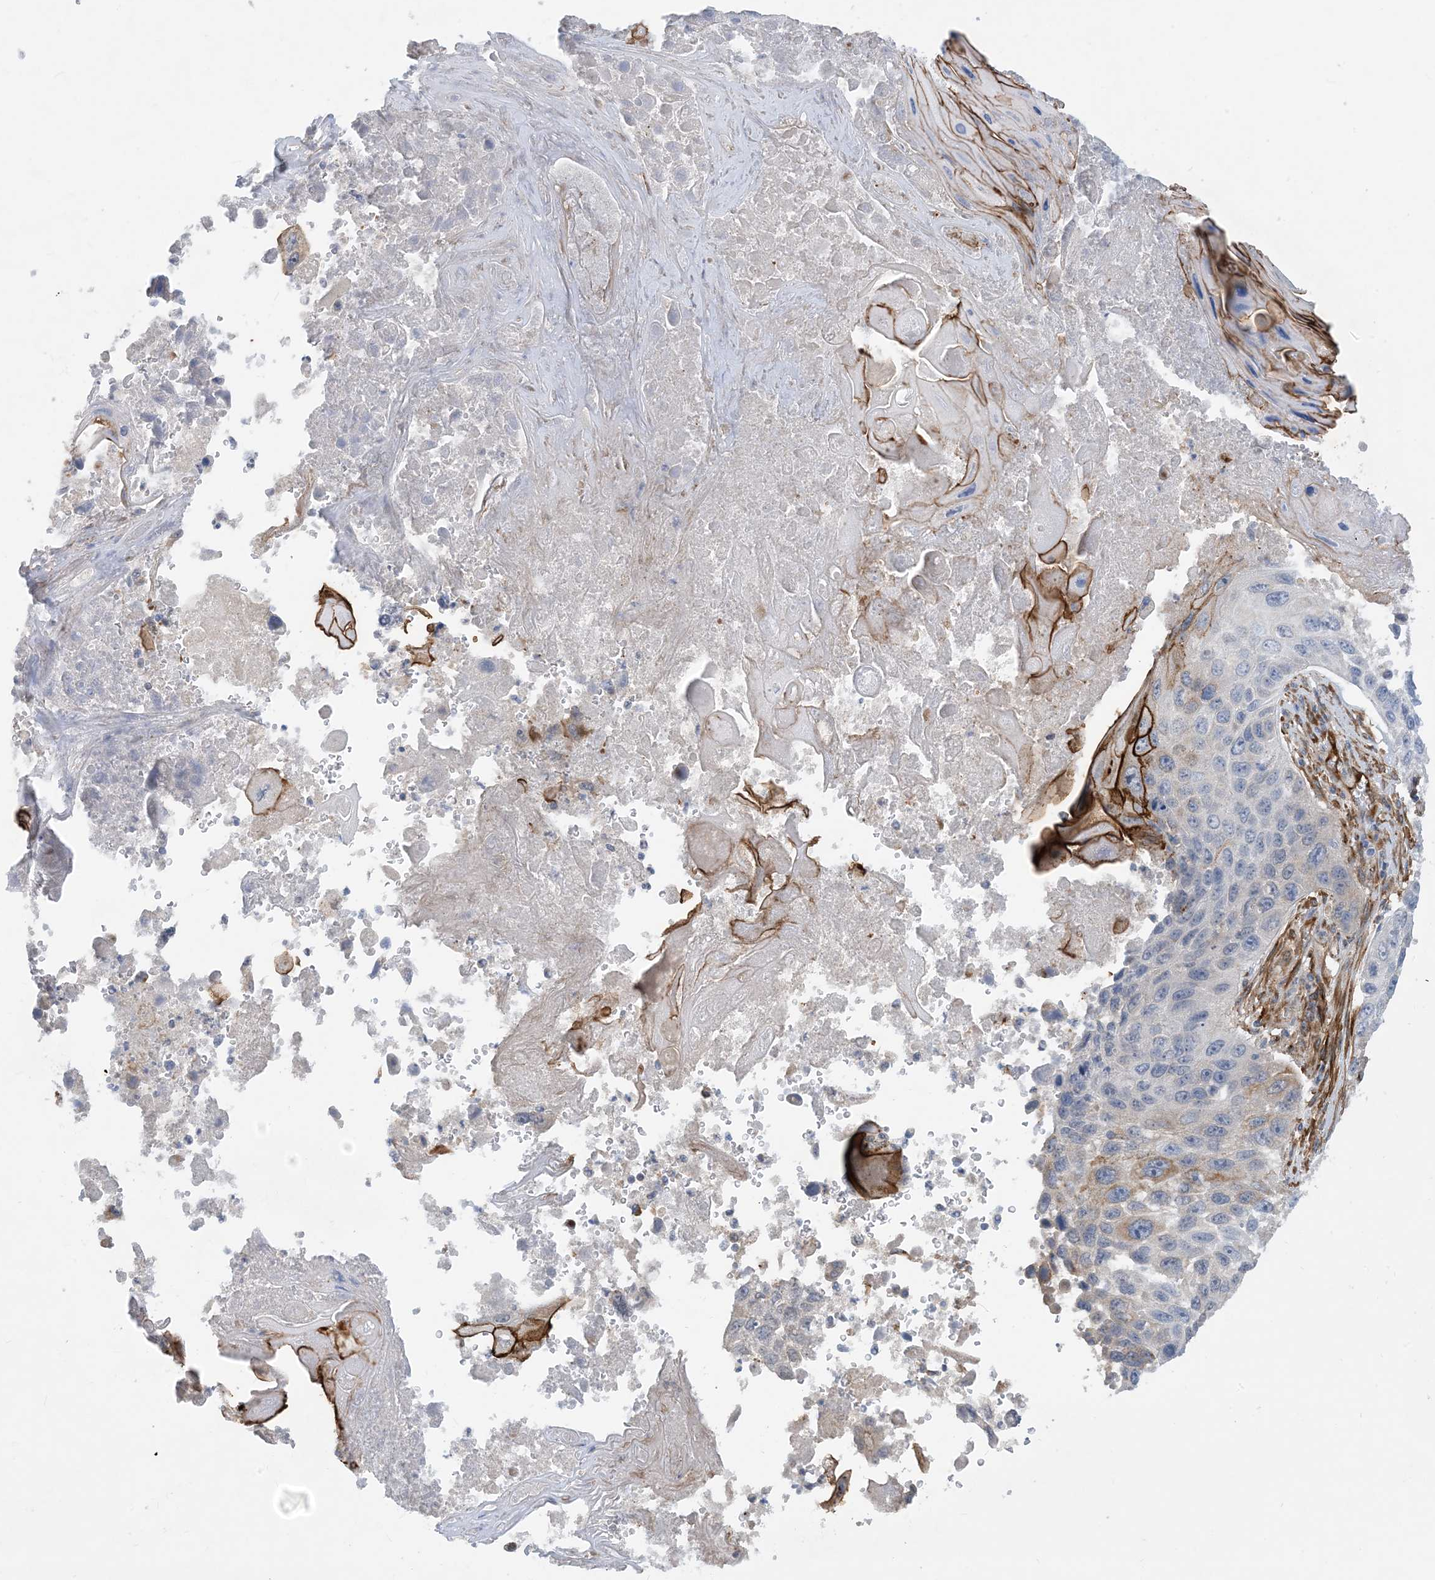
{"staining": {"intensity": "moderate", "quantity": "<25%", "location": "cytoplasmic/membranous"}, "tissue": "lung cancer", "cell_type": "Tumor cells", "image_type": "cancer", "snomed": [{"axis": "morphology", "description": "Squamous cell carcinoma, NOS"}, {"axis": "topography", "description": "Lung"}], "caption": "This histopathology image shows immunohistochemistry staining of human lung cancer, with low moderate cytoplasmic/membranous positivity in approximately <25% of tumor cells.", "gene": "EIF2A", "patient": {"sex": "male", "age": 61}}